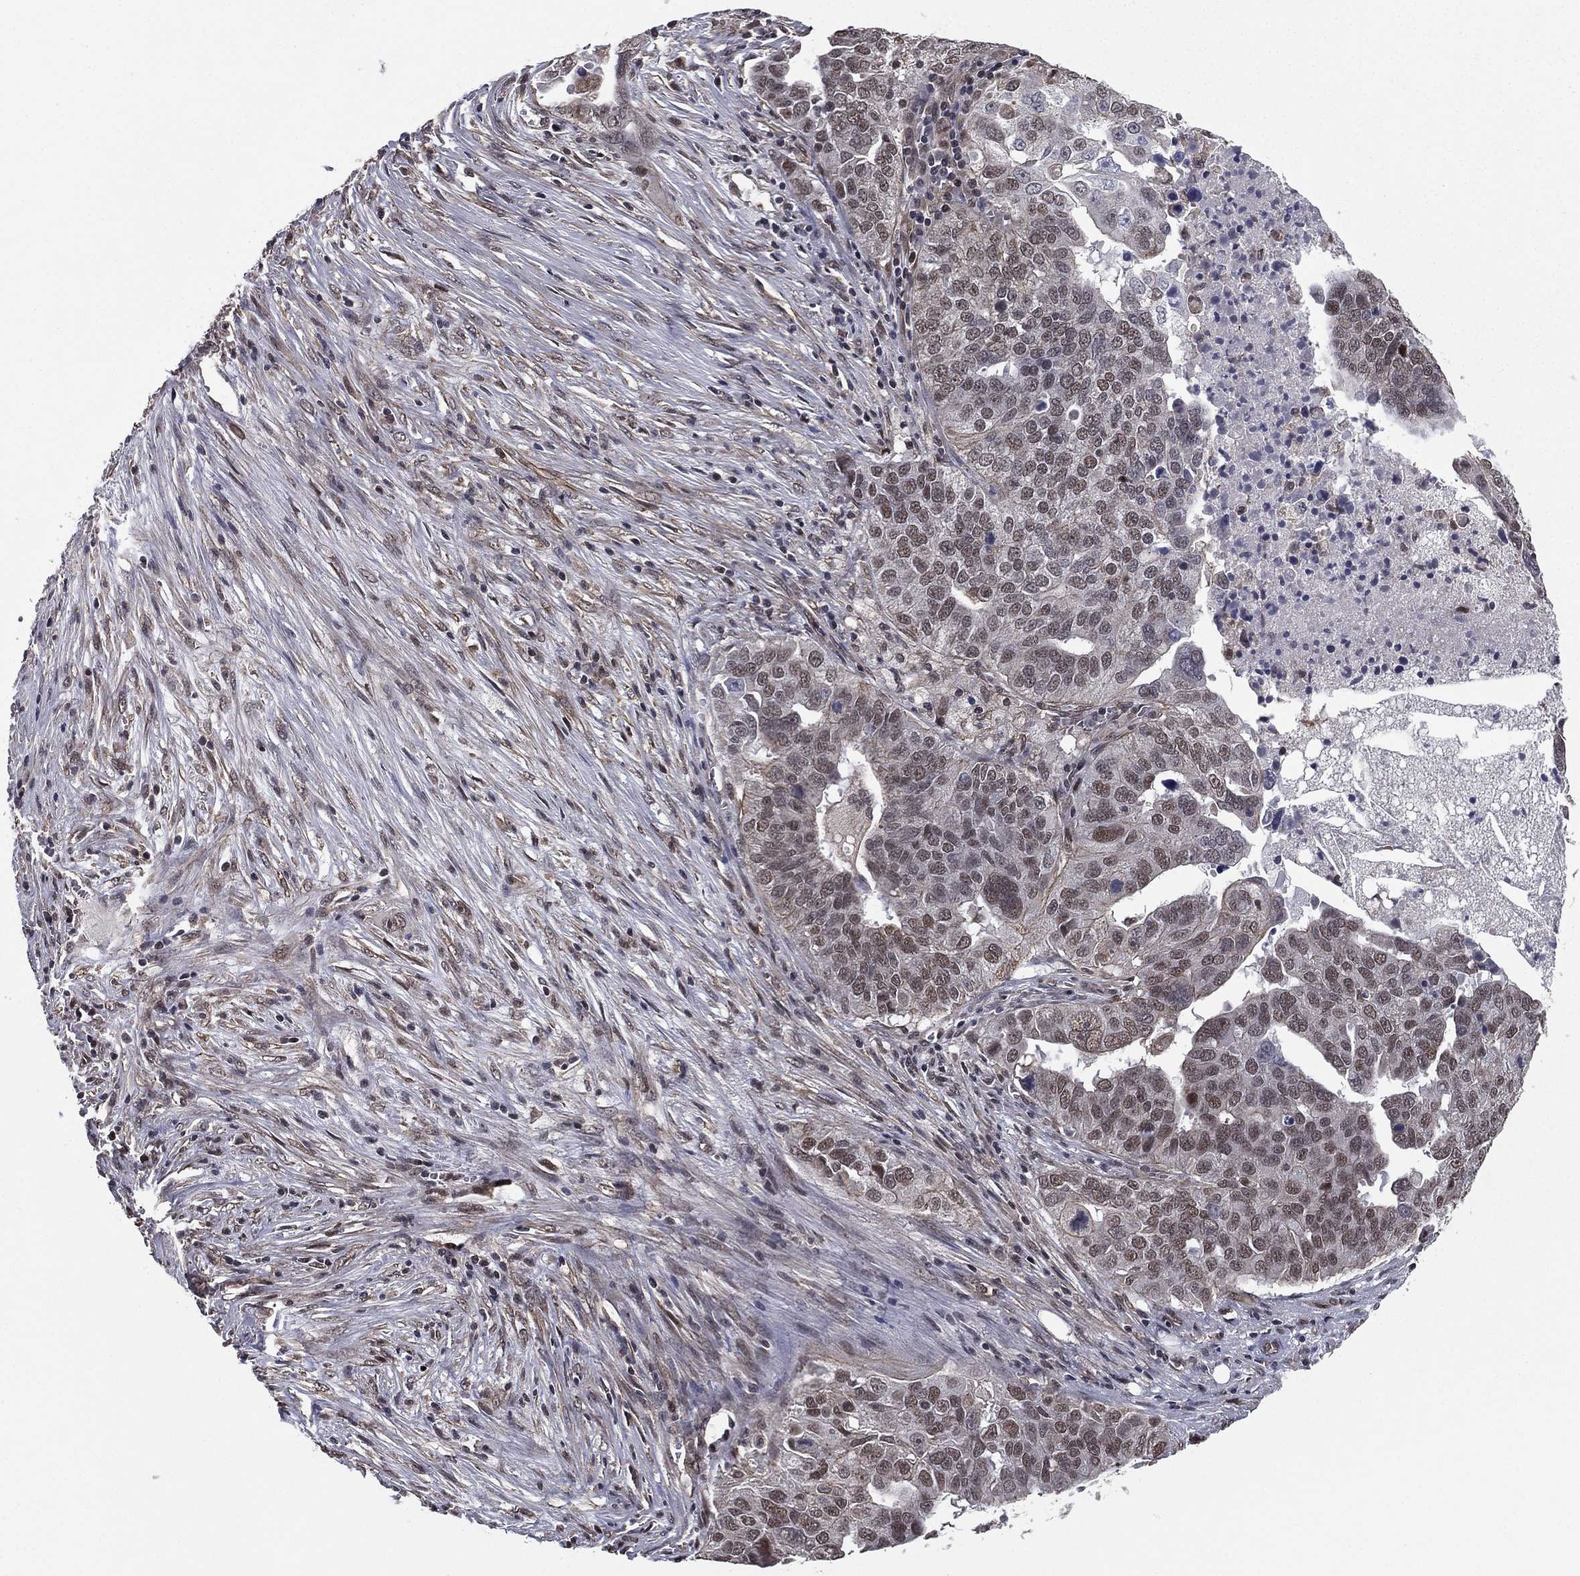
{"staining": {"intensity": "weak", "quantity": "<25%", "location": "nuclear"}, "tissue": "ovarian cancer", "cell_type": "Tumor cells", "image_type": "cancer", "snomed": [{"axis": "morphology", "description": "Carcinoma, endometroid"}, {"axis": "topography", "description": "Soft tissue"}, {"axis": "topography", "description": "Ovary"}], "caption": "Immunohistochemistry photomicrograph of human endometroid carcinoma (ovarian) stained for a protein (brown), which reveals no positivity in tumor cells.", "gene": "RARB", "patient": {"sex": "female", "age": 52}}